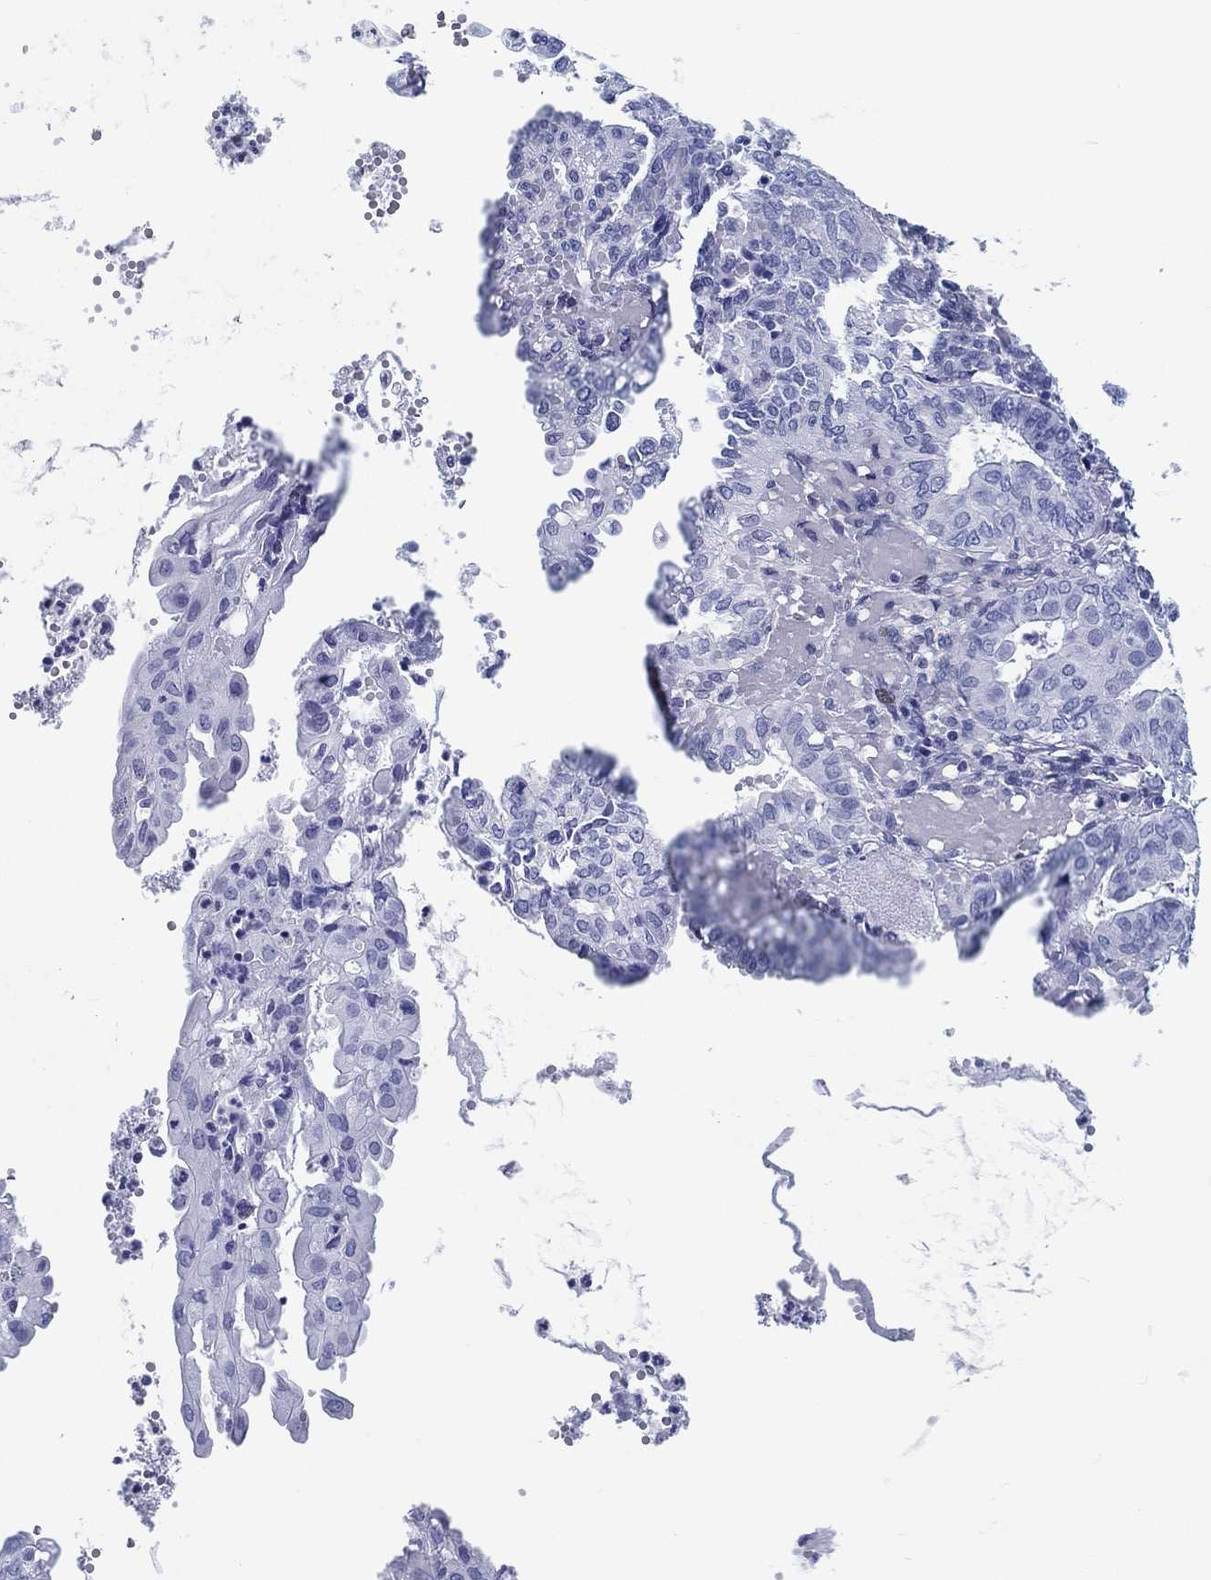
{"staining": {"intensity": "negative", "quantity": "none", "location": "none"}, "tissue": "endometrial cancer", "cell_type": "Tumor cells", "image_type": "cancer", "snomed": [{"axis": "morphology", "description": "Adenocarcinoma, NOS"}, {"axis": "topography", "description": "Endometrium"}], "caption": "IHC histopathology image of neoplastic tissue: human endometrial cancer stained with DAB demonstrates no significant protein expression in tumor cells. (DAB (3,3'-diaminobenzidine) immunohistochemistry (IHC) with hematoxylin counter stain).", "gene": "H1-1", "patient": {"sex": "female", "age": 68}}